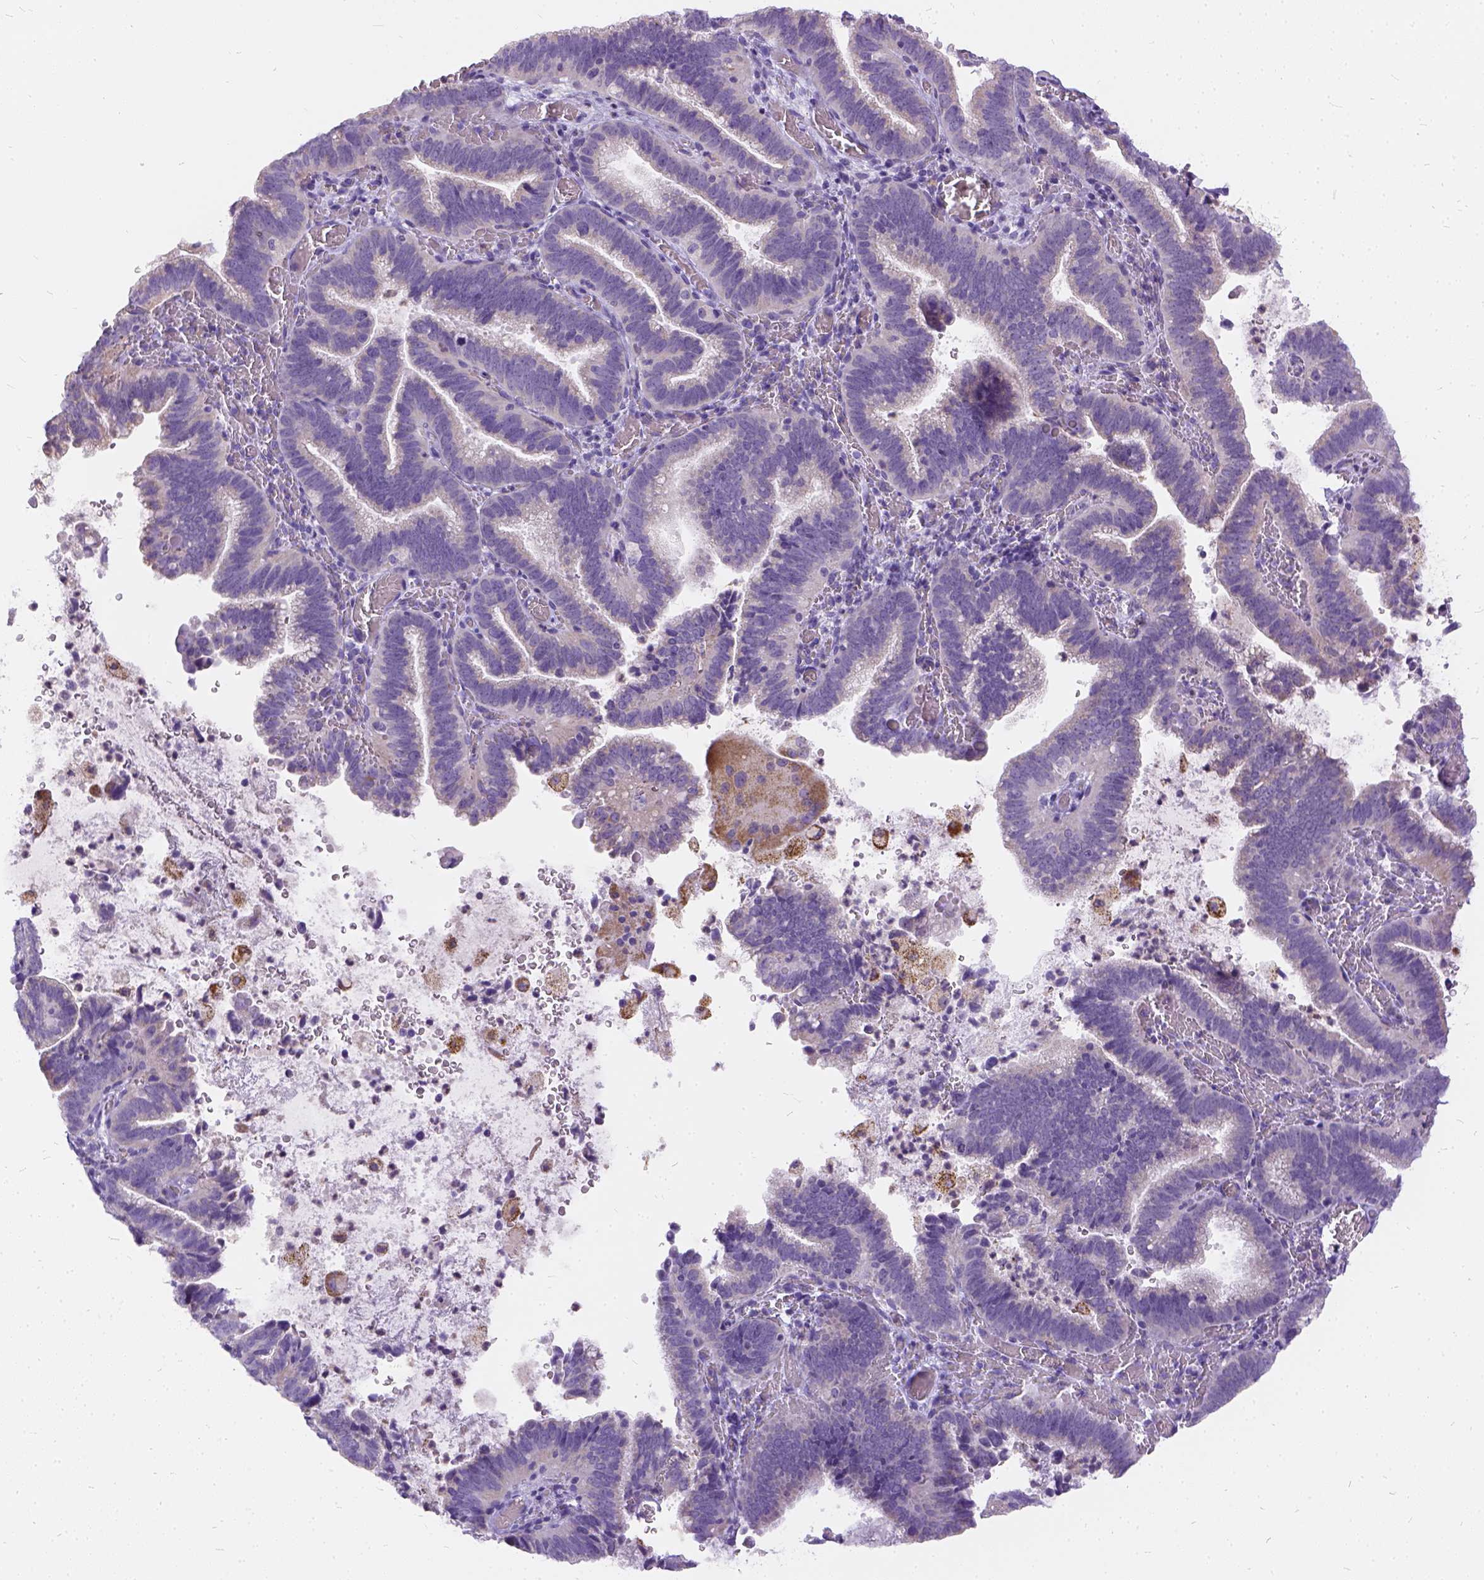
{"staining": {"intensity": "negative", "quantity": "none", "location": "none"}, "tissue": "cervical cancer", "cell_type": "Tumor cells", "image_type": "cancer", "snomed": [{"axis": "morphology", "description": "Adenocarcinoma, NOS"}, {"axis": "topography", "description": "Cervix"}], "caption": "High power microscopy image of an immunohistochemistry histopathology image of adenocarcinoma (cervical), revealing no significant positivity in tumor cells.", "gene": "FDX1", "patient": {"sex": "female", "age": 61}}